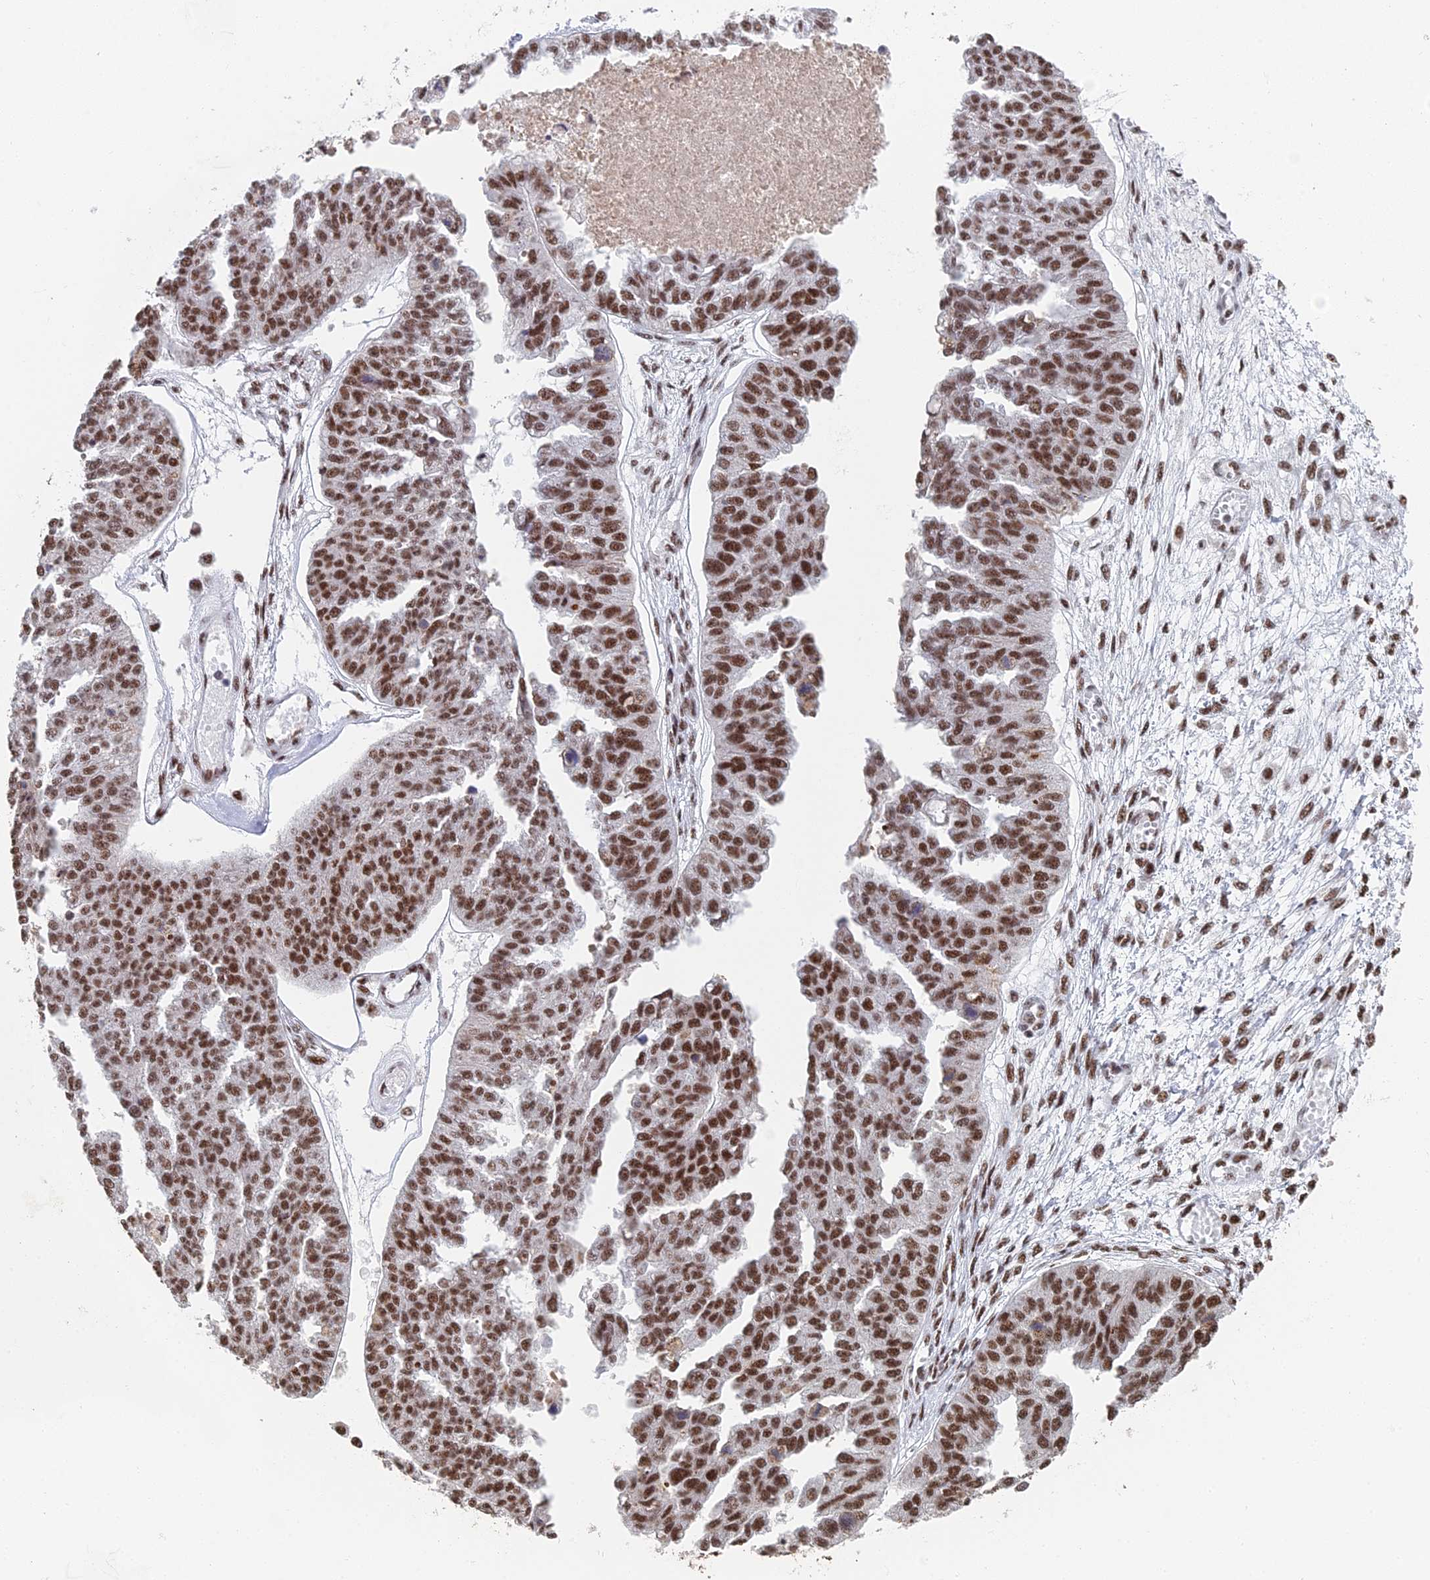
{"staining": {"intensity": "strong", "quantity": "25%-75%", "location": "nuclear"}, "tissue": "ovarian cancer", "cell_type": "Tumor cells", "image_type": "cancer", "snomed": [{"axis": "morphology", "description": "Cystadenocarcinoma, serous, NOS"}, {"axis": "topography", "description": "Ovary"}], "caption": "This is a photomicrograph of IHC staining of ovarian serous cystadenocarcinoma, which shows strong positivity in the nuclear of tumor cells.", "gene": "SF3B3", "patient": {"sex": "female", "age": 58}}